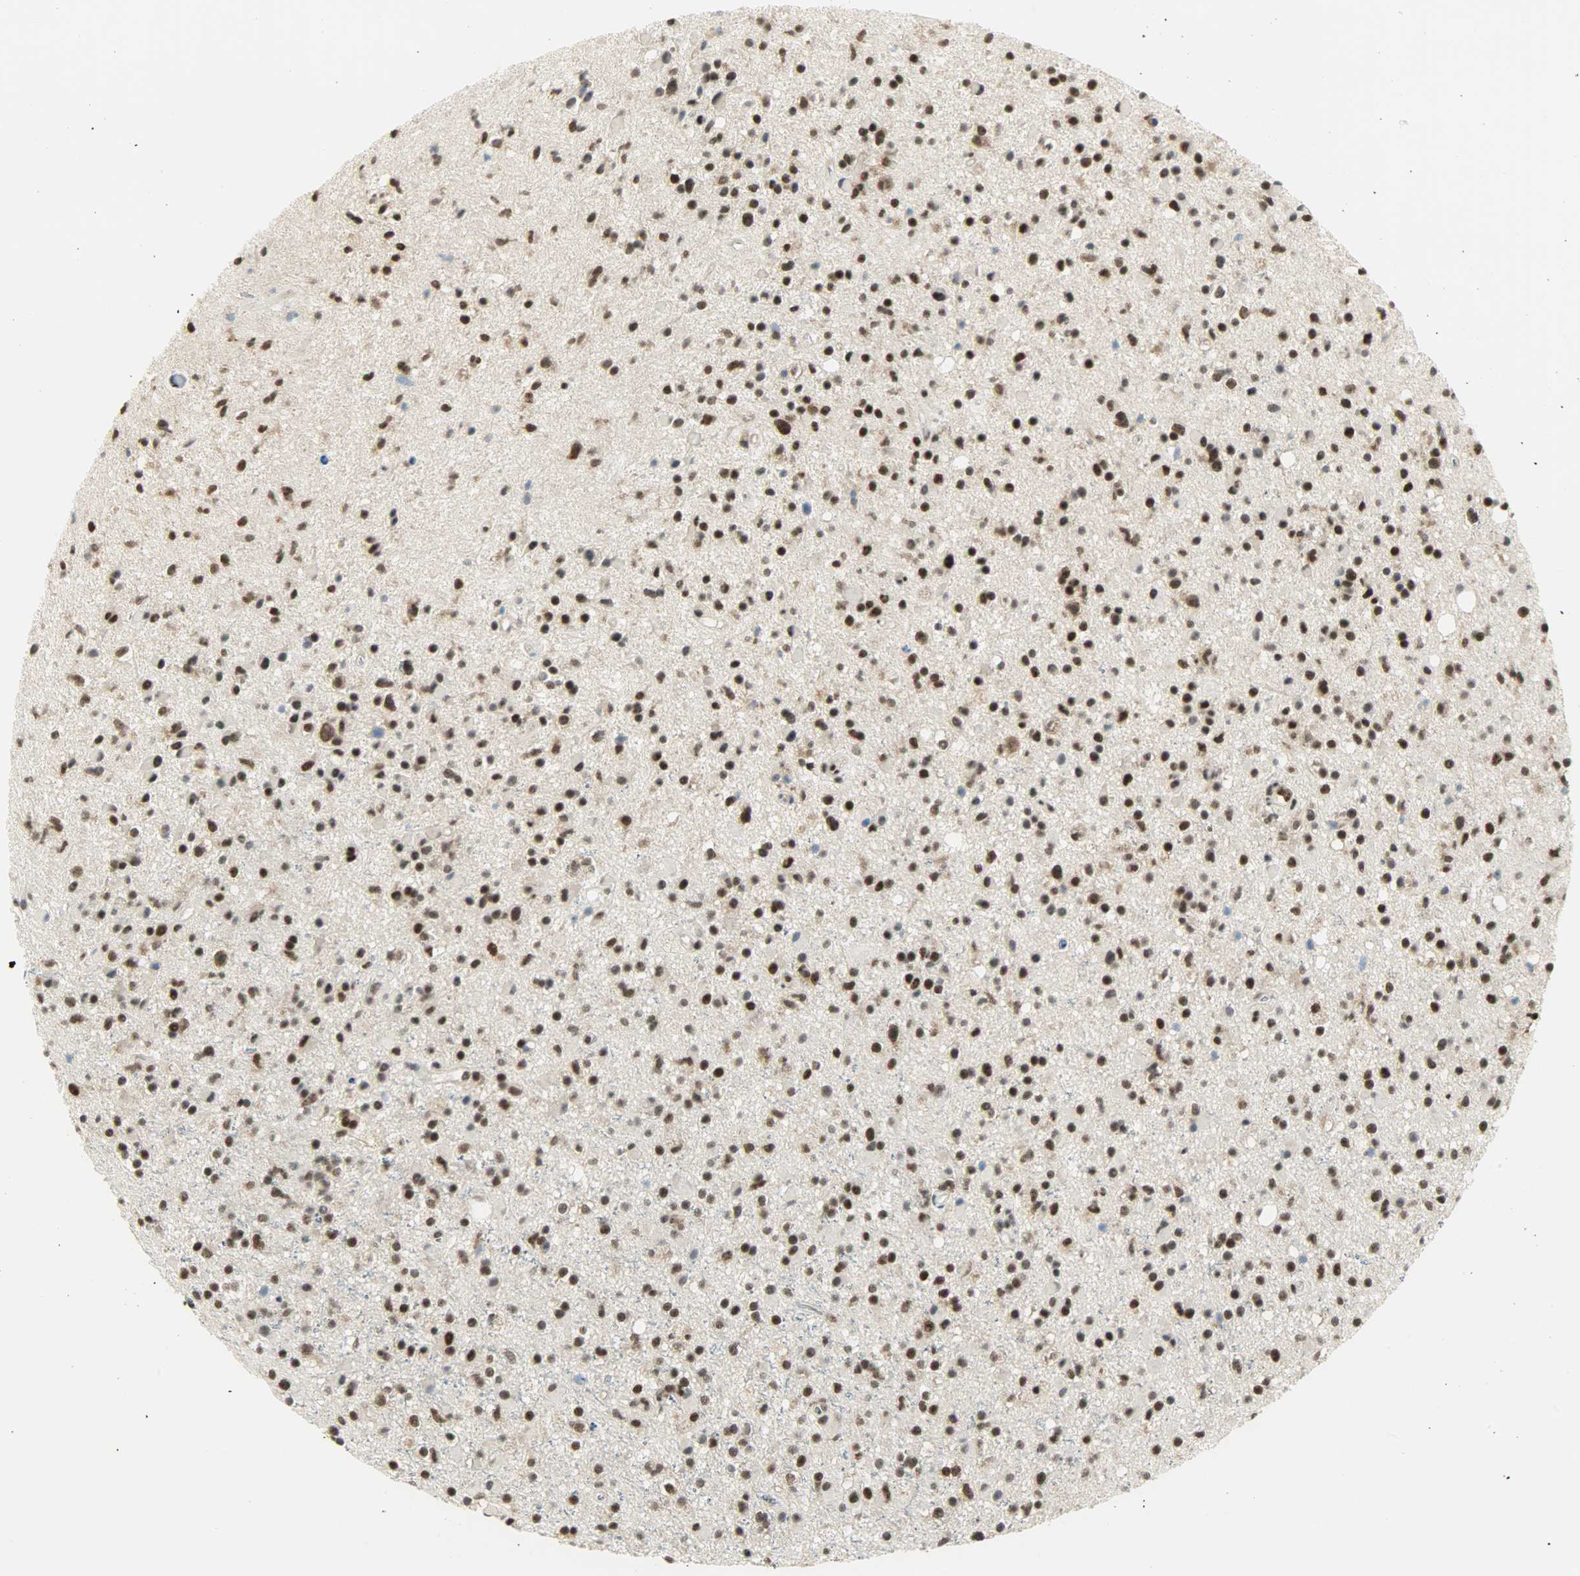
{"staining": {"intensity": "strong", "quantity": ">75%", "location": "nuclear"}, "tissue": "glioma", "cell_type": "Tumor cells", "image_type": "cancer", "snomed": [{"axis": "morphology", "description": "Glioma, malignant, High grade"}, {"axis": "topography", "description": "Brain"}], "caption": "Human glioma stained for a protein (brown) reveals strong nuclear positive positivity in about >75% of tumor cells.", "gene": "SUGP1", "patient": {"sex": "male", "age": 33}}